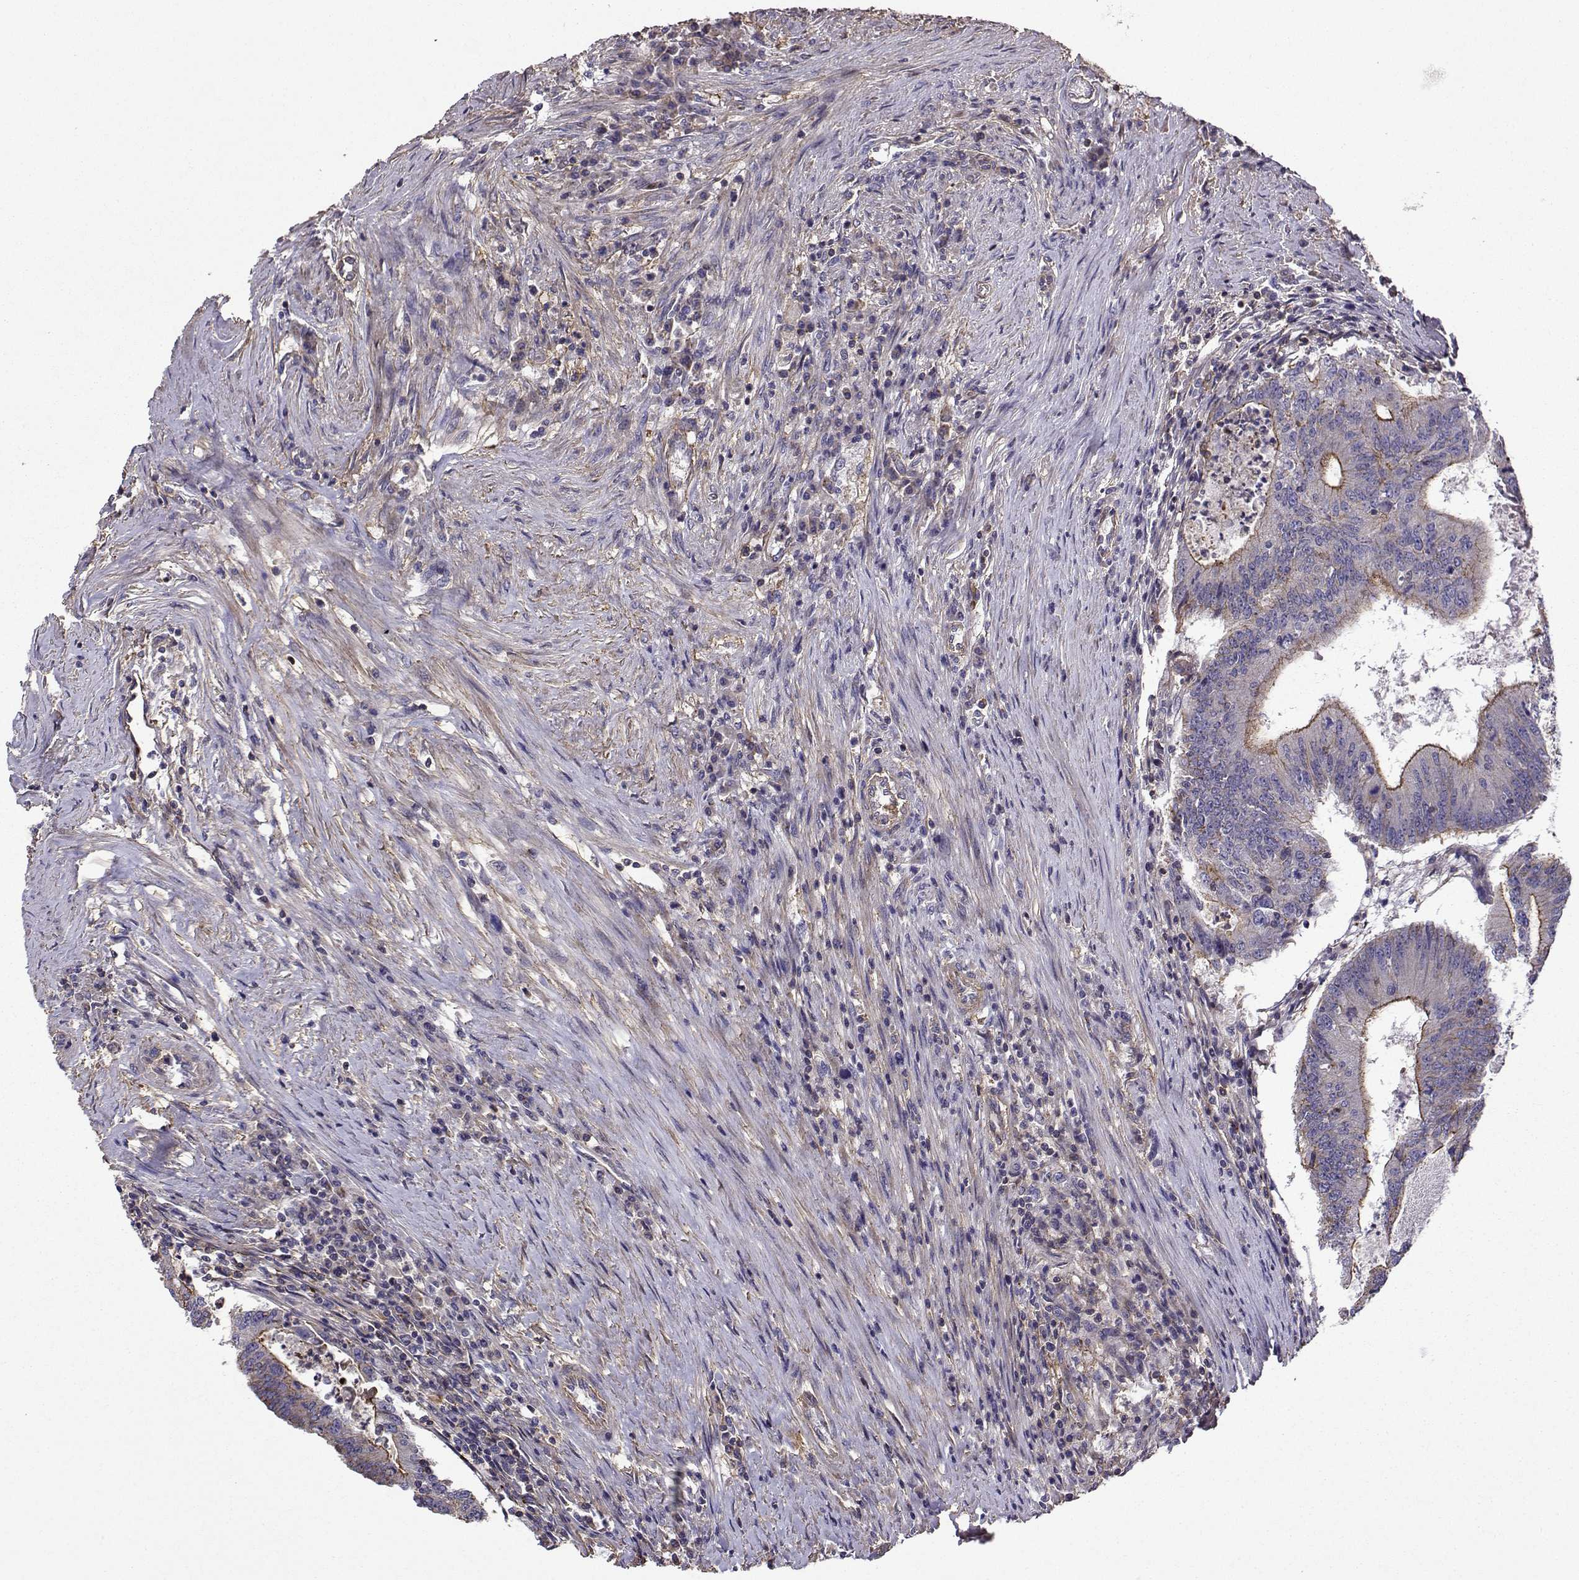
{"staining": {"intensity": "moderate", "quantity": "<25%", "location": "cytoplasmic/membranous"}, "tissue": "colorectal cancer", "cell_type": "Tumor cells", "image_type": "cancer", "snomed": [{"axis": "morphology", "description": "Adenocarcinoma, NOS"}, {"axis": "topography", "description": "Colon"}], "caption": "Immunohistochemistry of colorectal cancer displays low levels of moderate cytoplasmic/membranous expression in about <25% of tumor cells. (DAB (3,3'-diaminobenzidine) IHC, brown staining for protein, blue staining for nuclei).", "gene": "ITGB8", "patient": {"sex": "female", "age": 70}}